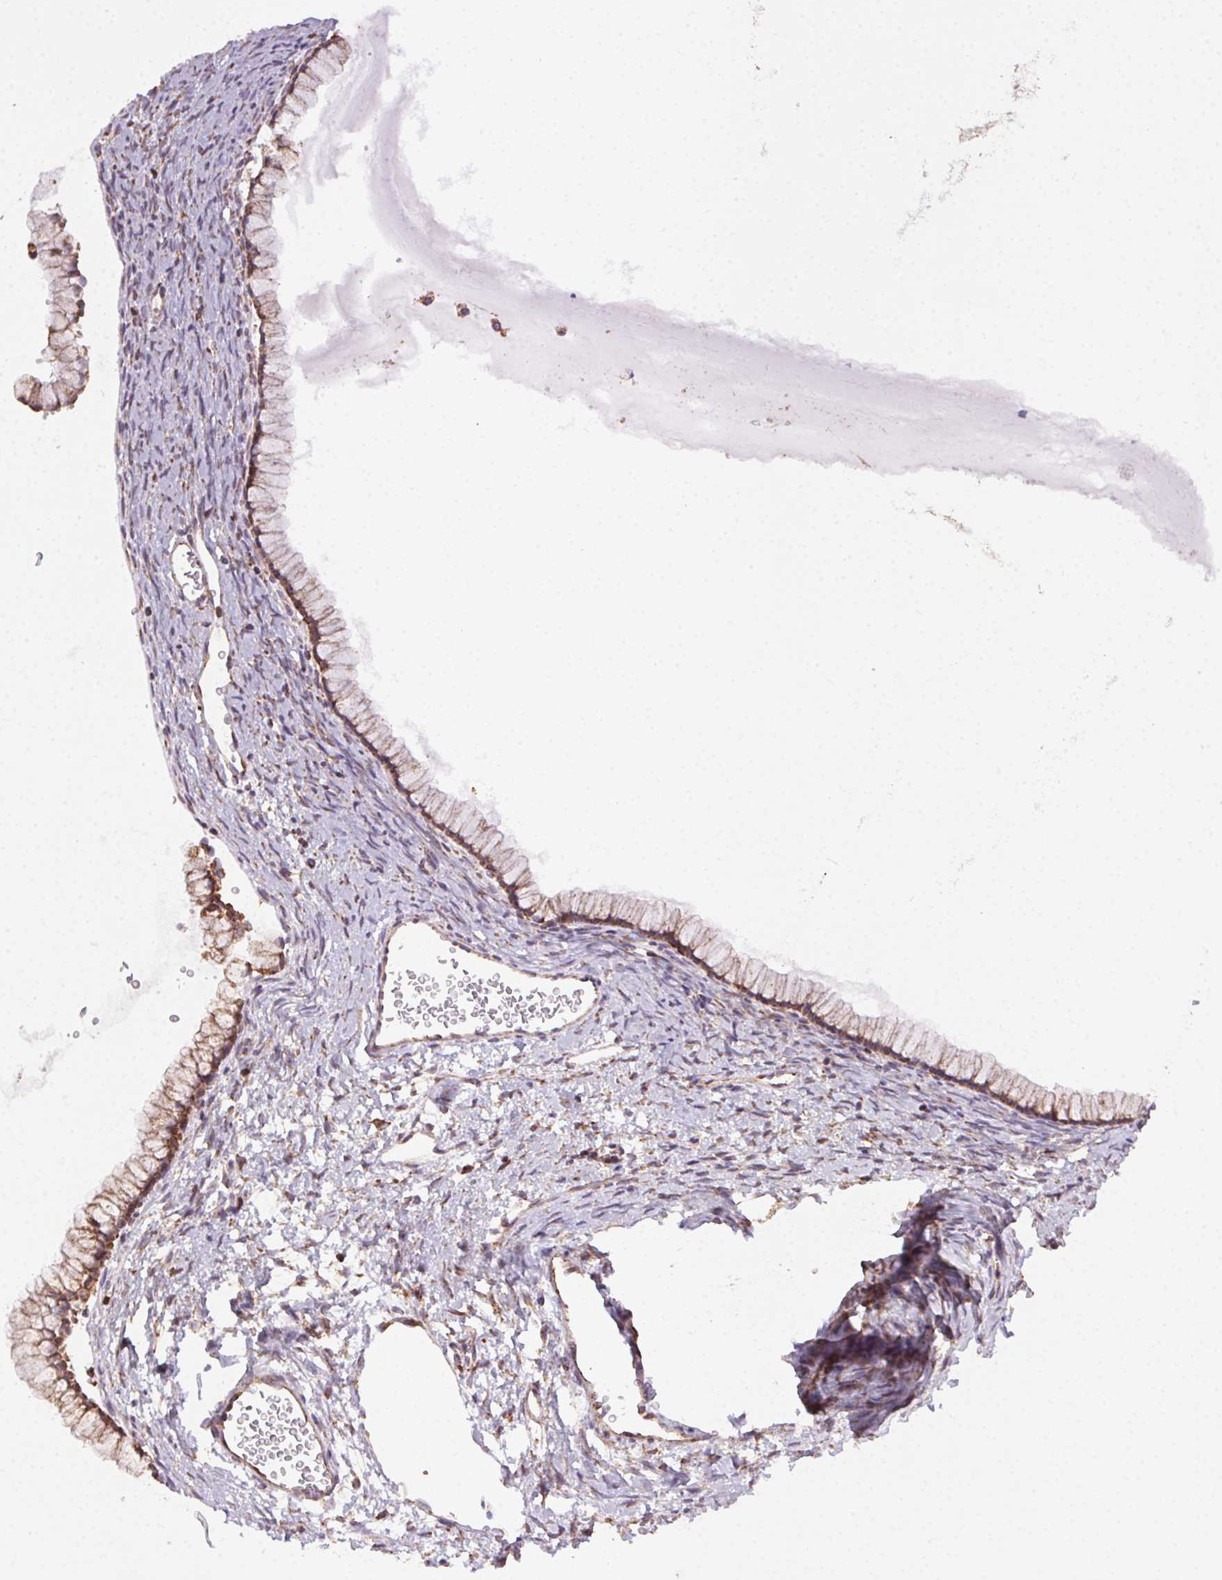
{"staining": {"intensity": "moderate", "quantity": ">75%", "location": "cytoplasmic/membranous"}, "tissue": "ovarian cancer", "cell_type": "Tumor cells", "image_type": "cancer", "snomed": [{"axis": "morphology", "description": "Cystadenocarcinoma, mucinous, NOS"}, {"axis": "topography", "description": "Ovary"}], "caption": "Ovarian mucinous cystadenocarcinoma stained with IHC reveals moderate cytoplasmic/membranous staining in approximately >75% of tumor cells.", "gene": "CLPB", "patient": {"sex": "female", "age": 41}}